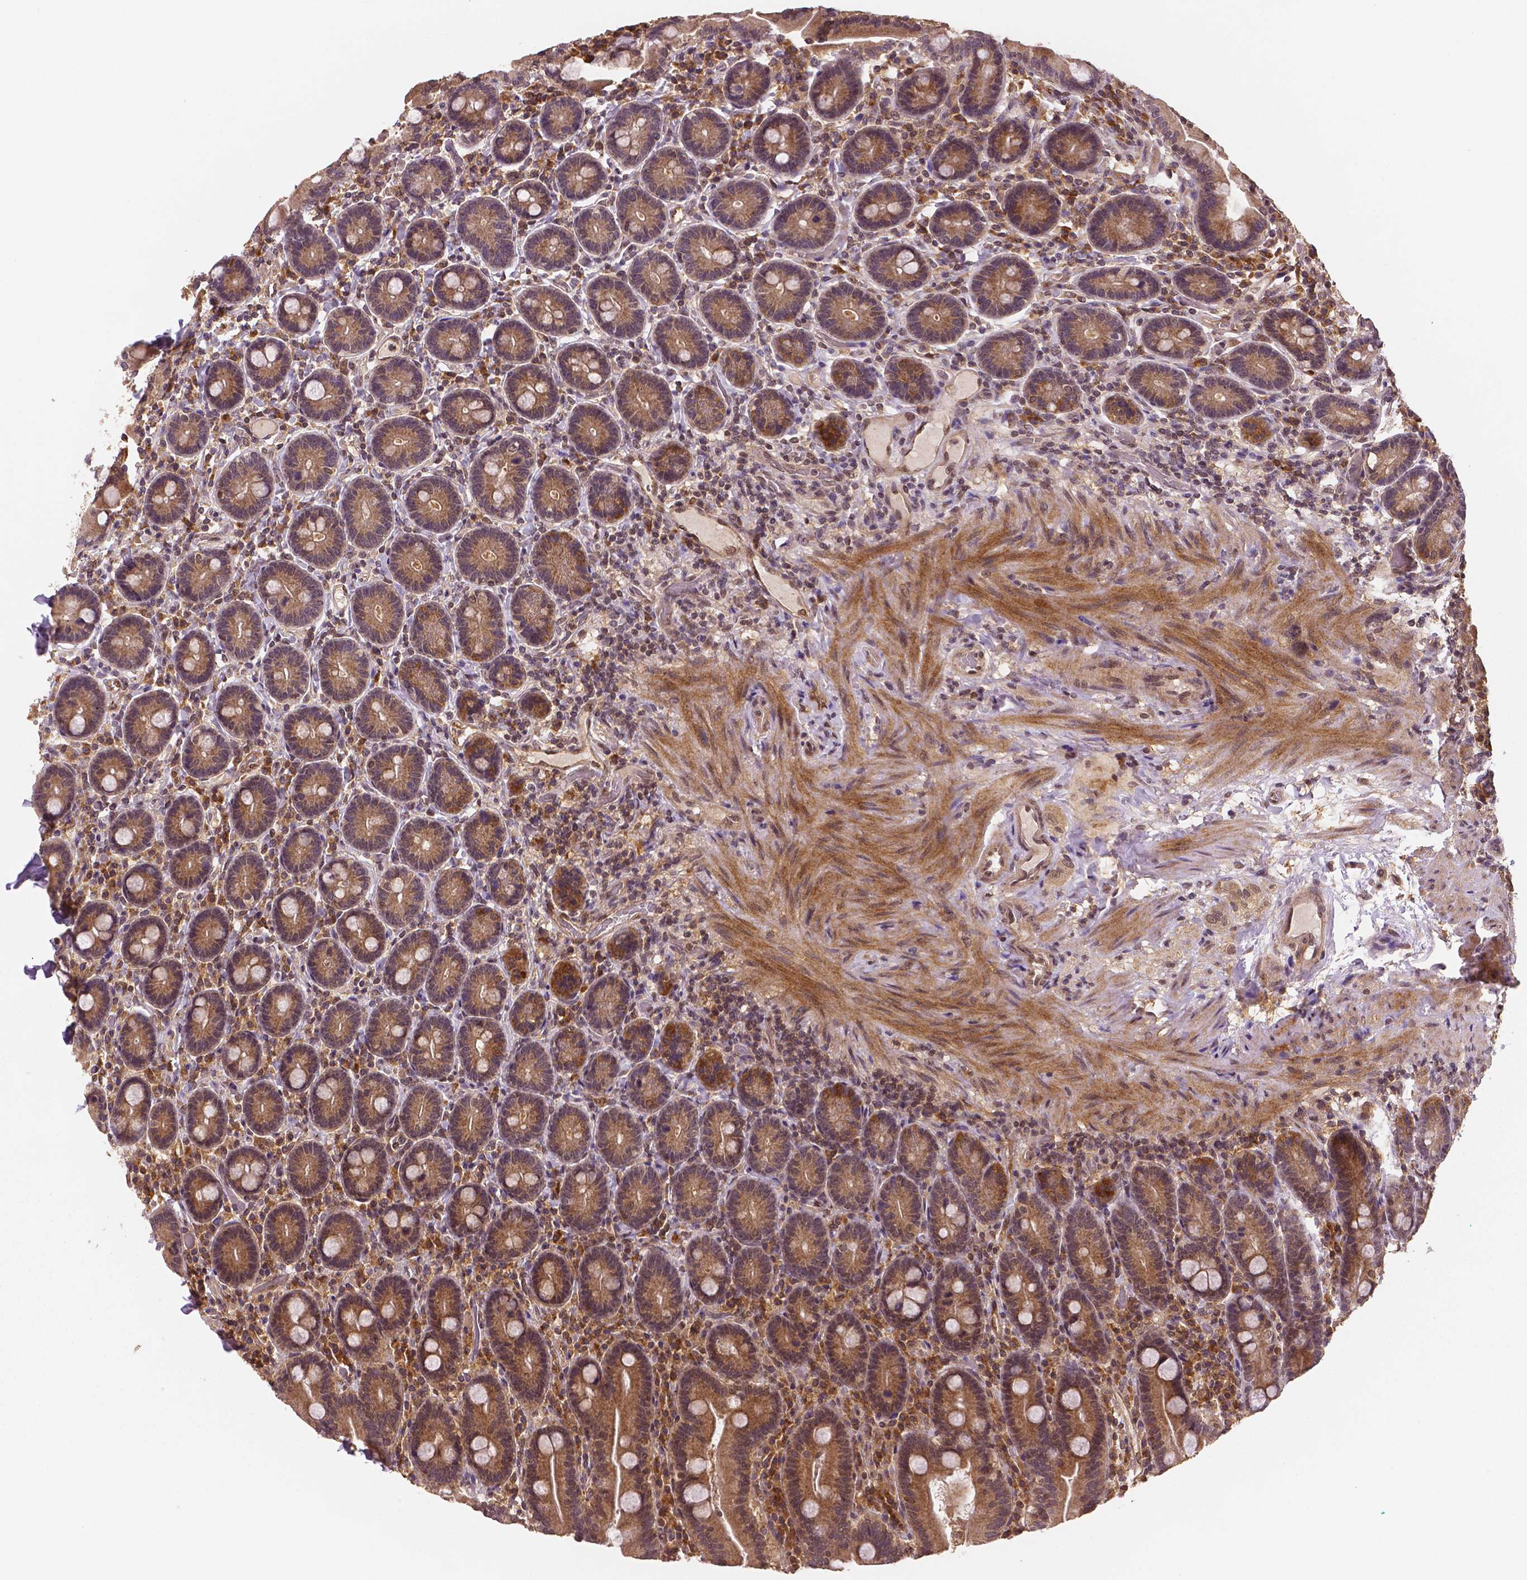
{"staining": {"intensity": "moderate", "quantity": ">75%", "location": "cytoplasmic/membranous"}, "tissue": "duodenum", "cell_type": "Glandular cells", "image_type": "normal", "snomed": [{"axis": "morphology", "description": "Normal tissue, NOS"}, {"axis": "topography", "description": "Duodenum"}], "caption": "This is an image of IHC staining of benign duodenum, which shows moderate staining in the cytoplasmic/membranous of glandular cells.", "gene": "STAT3", "patient": {"sex": "female", "age": 62}}